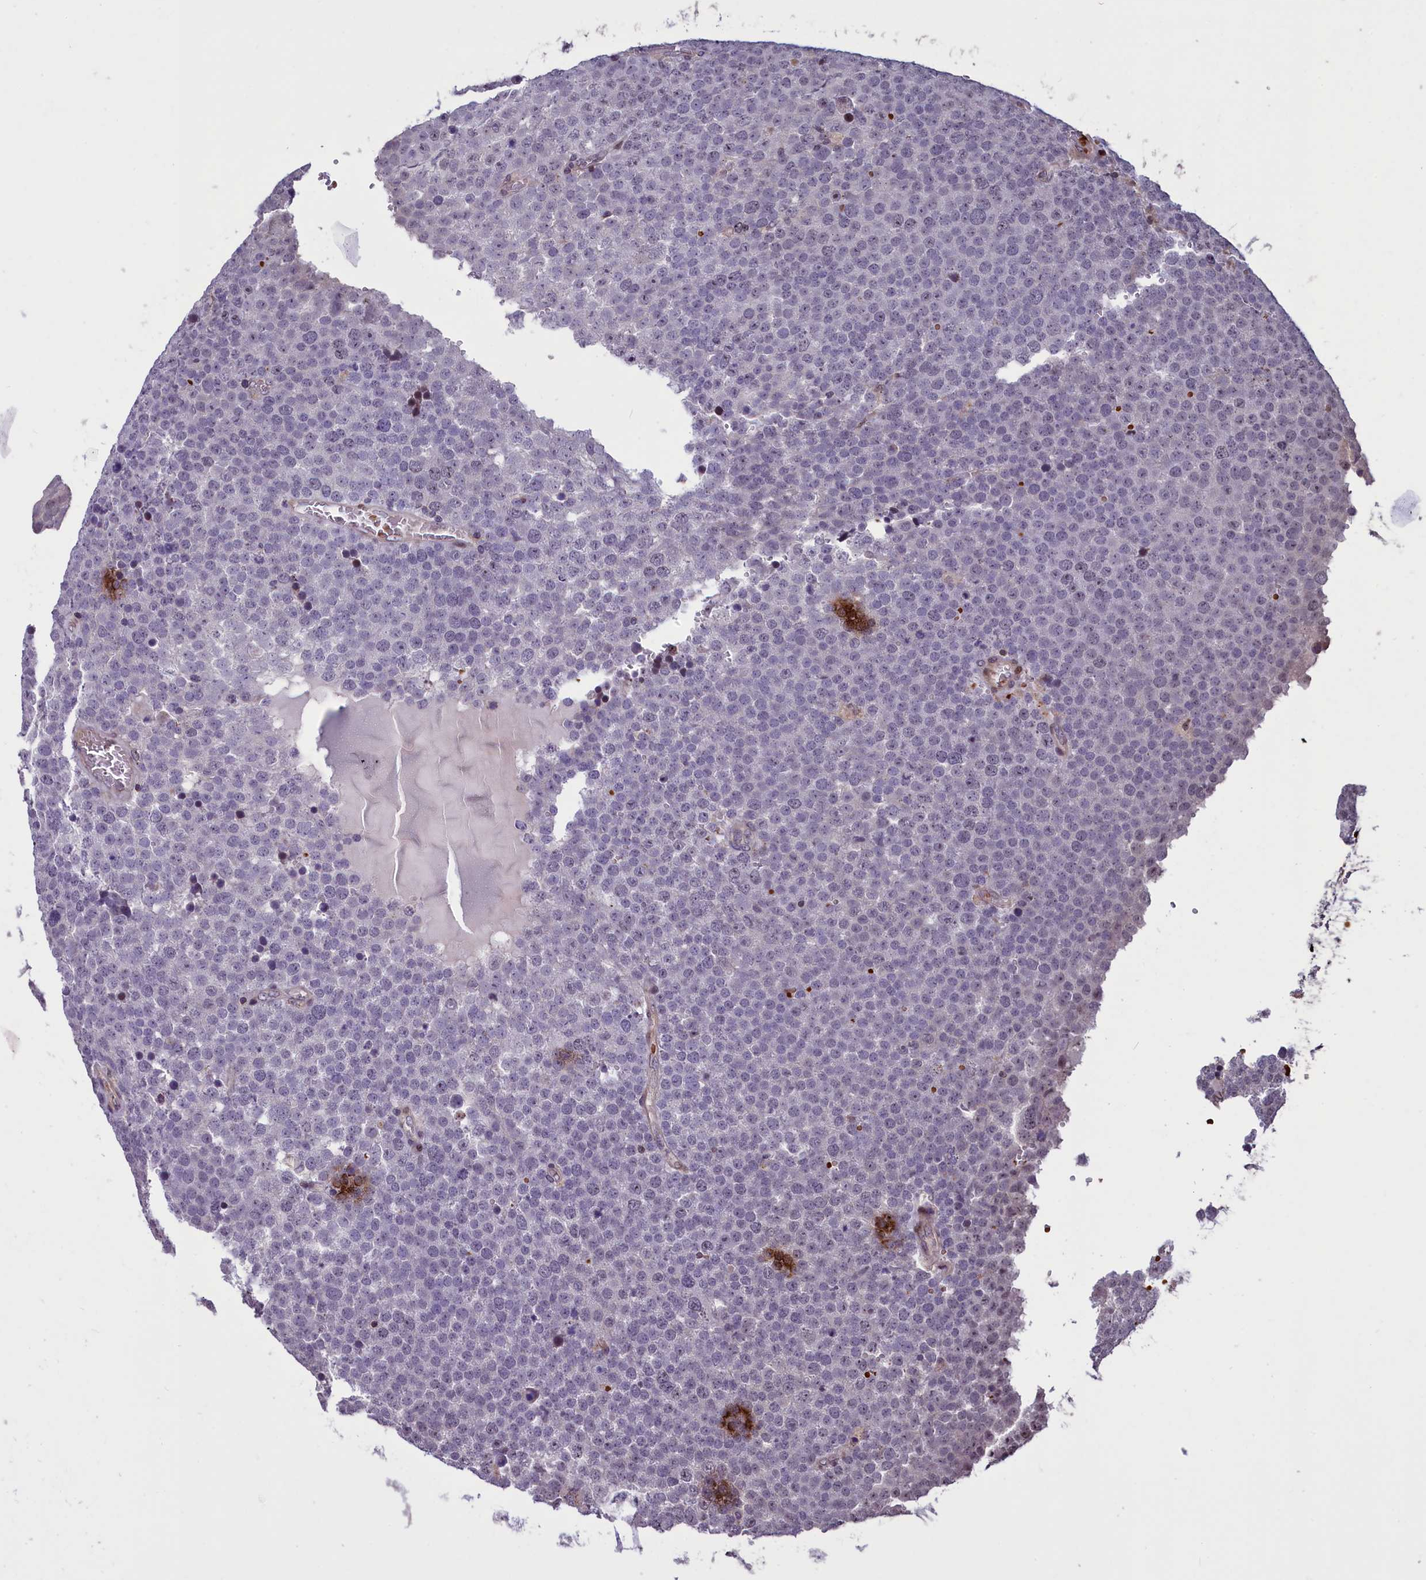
{"staining": {"intensity": "negative", "quantity": "none", "location": "none"}, "tissue": "testis cancer", "cell_type": "Tumor cells", "image_type": "cancer", "snomed": [{"axis": "morphology", "description": "Seminoma, NOS"}, {"axis": "topography", "description": "Testis"}], "caption": "Image shows no protein positivity in tumor cells of seminoma (testis) tissue.", "gene": "SHFL", "patient": {"sex": "male", "age": 71}}